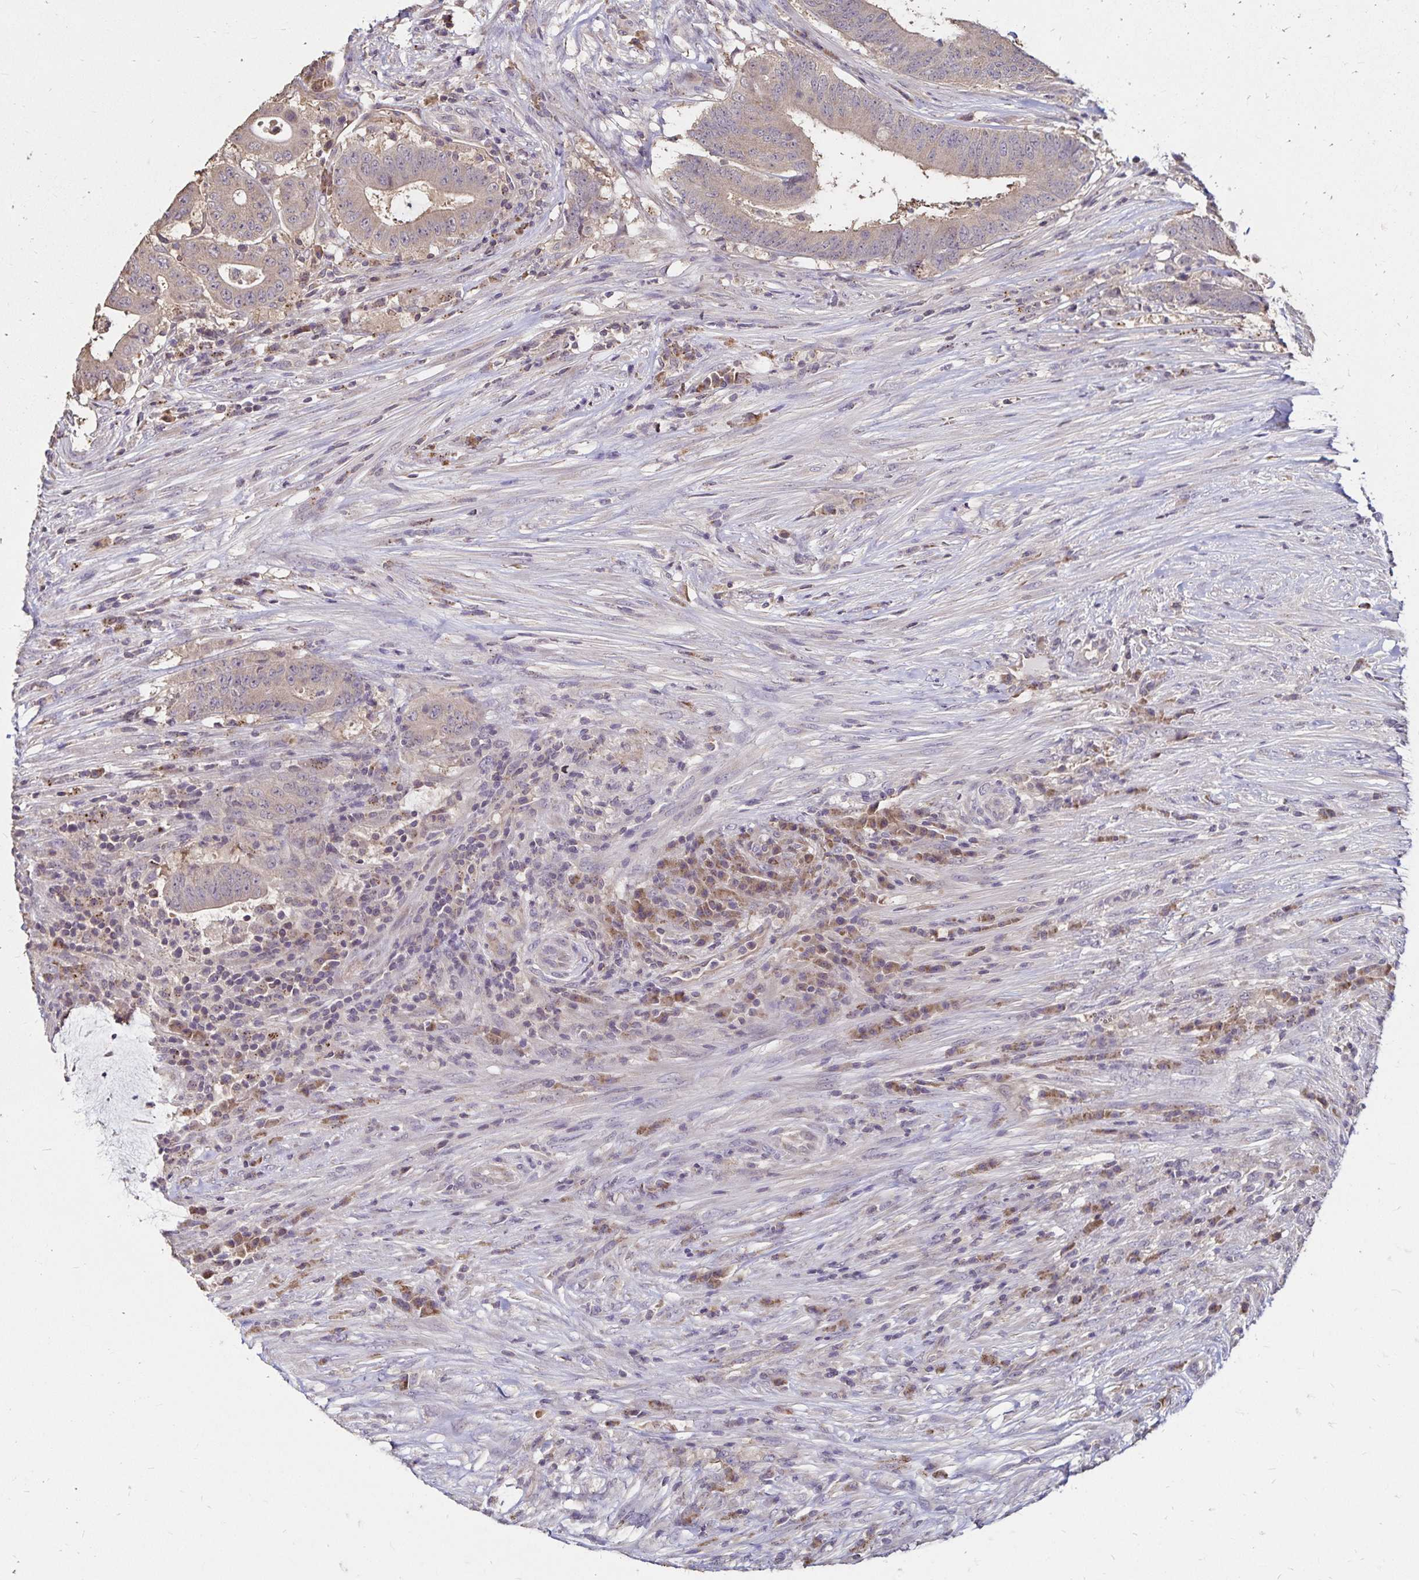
{"staining": {"intensity": "weak", "quantity": "<25%", "location": "cytoplasmic/membranous"}, "tissue": "colorectal cancer", "cell_type": "Tumor cells", "image_type": "cancer", "snomed": [{"axis": "morphology", "description": "Adenocarcinoma, NOS"}, {"axis": "topography", "description": "Colon"}], "caption": "The histopathology image demonstrates no significant positivity in tumor cells of colorectal cancer.", "gene": "EMC10", "patient": {"sex": "female", "age": 43}}